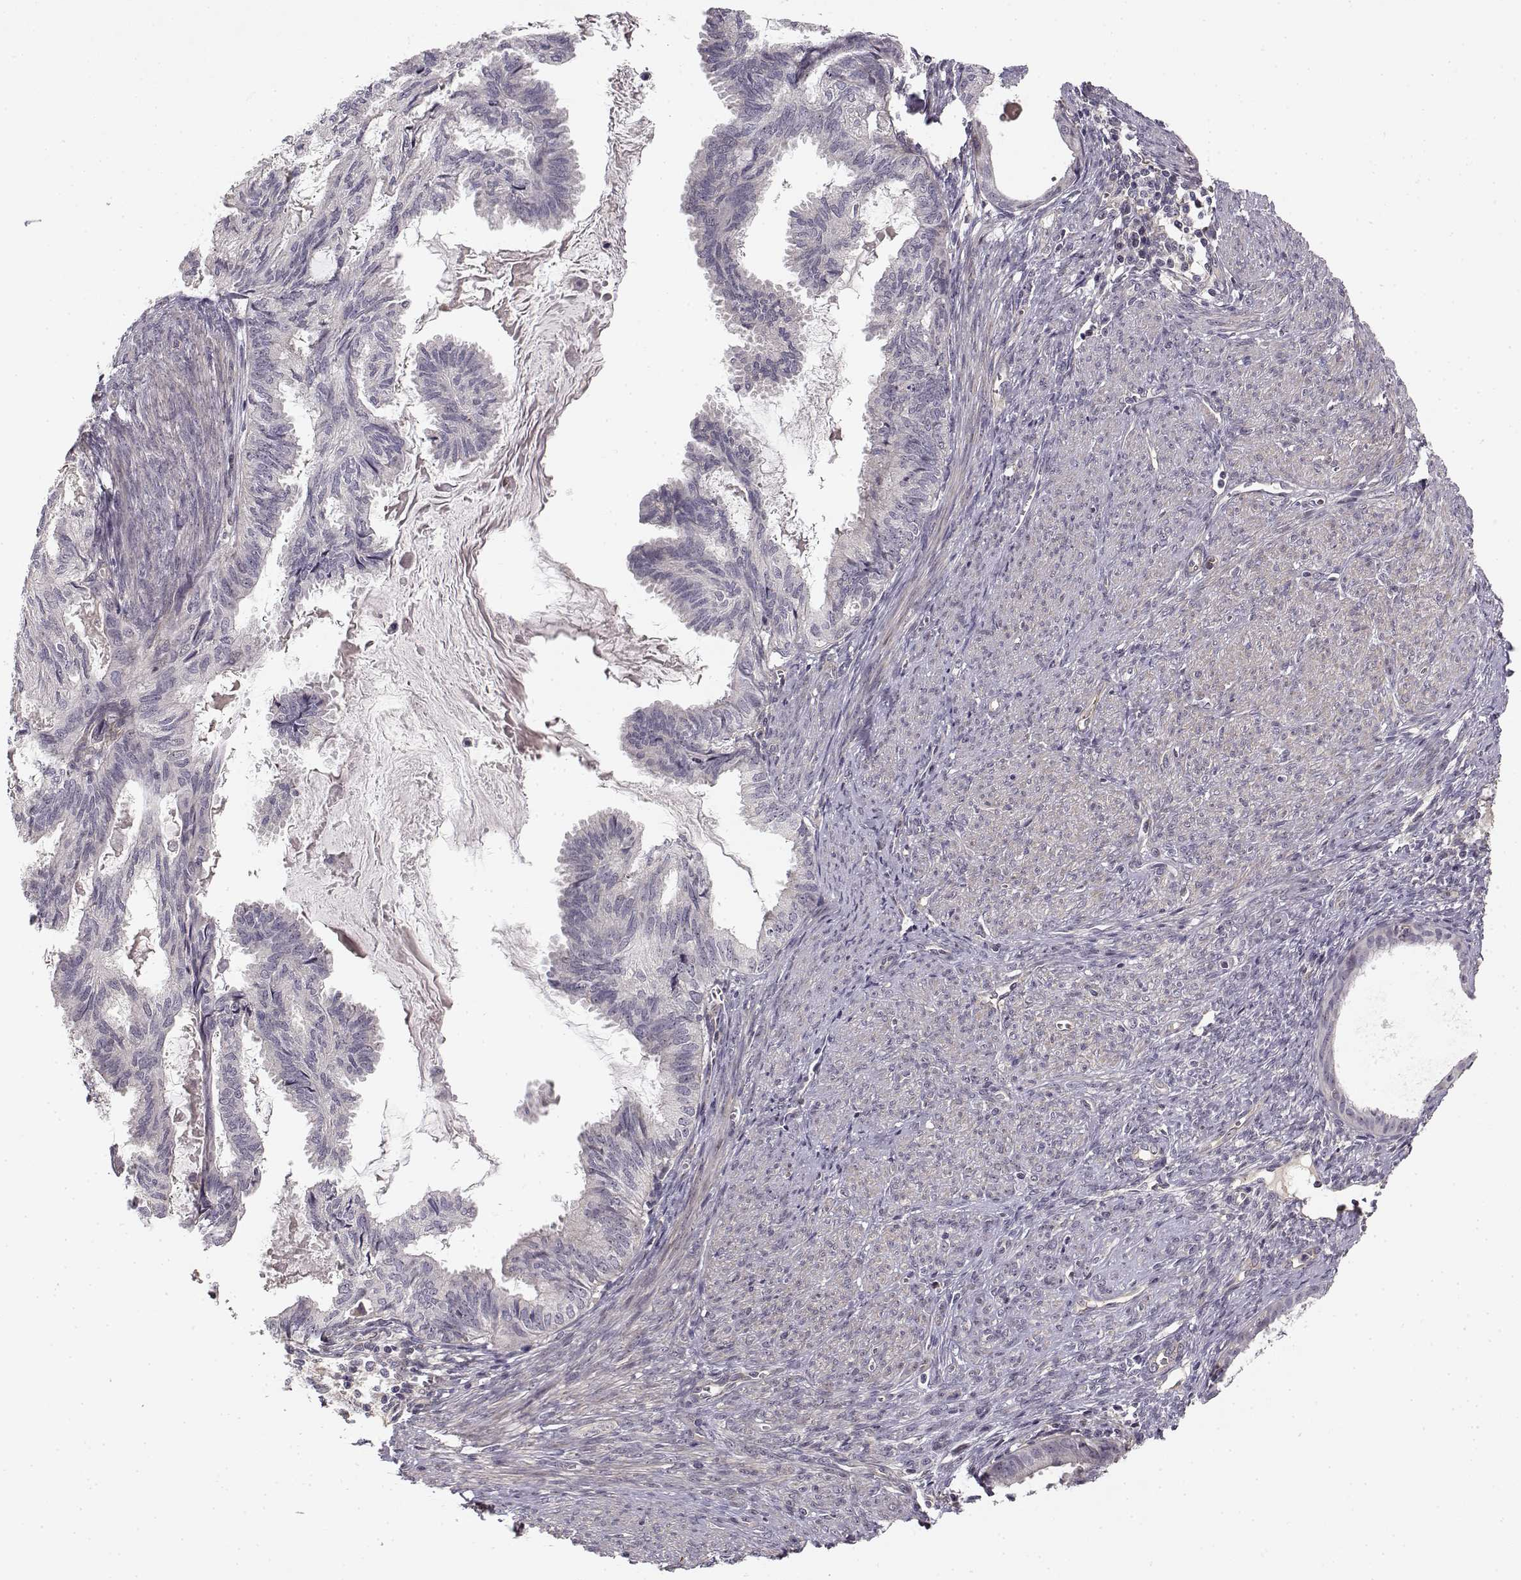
{"staining": {"intensity": "negative", "quantity": "none", "location": "none"}, "tissue": "endometrial cancer", "cell_type": "Tumor cells", "image_type": "cancer", "snomed": [{"axis": "morphology", "description": "Adenocarcinoma, NOS"}, {"axis": "topography", "description": "Endometrium"}], "caption": "The micrograph shows no significant staining in tumor cells of endometrial cancer (adenocarcinoma).", "gene": "MED12L", "patient": {"sex": "female", "age": 86}}